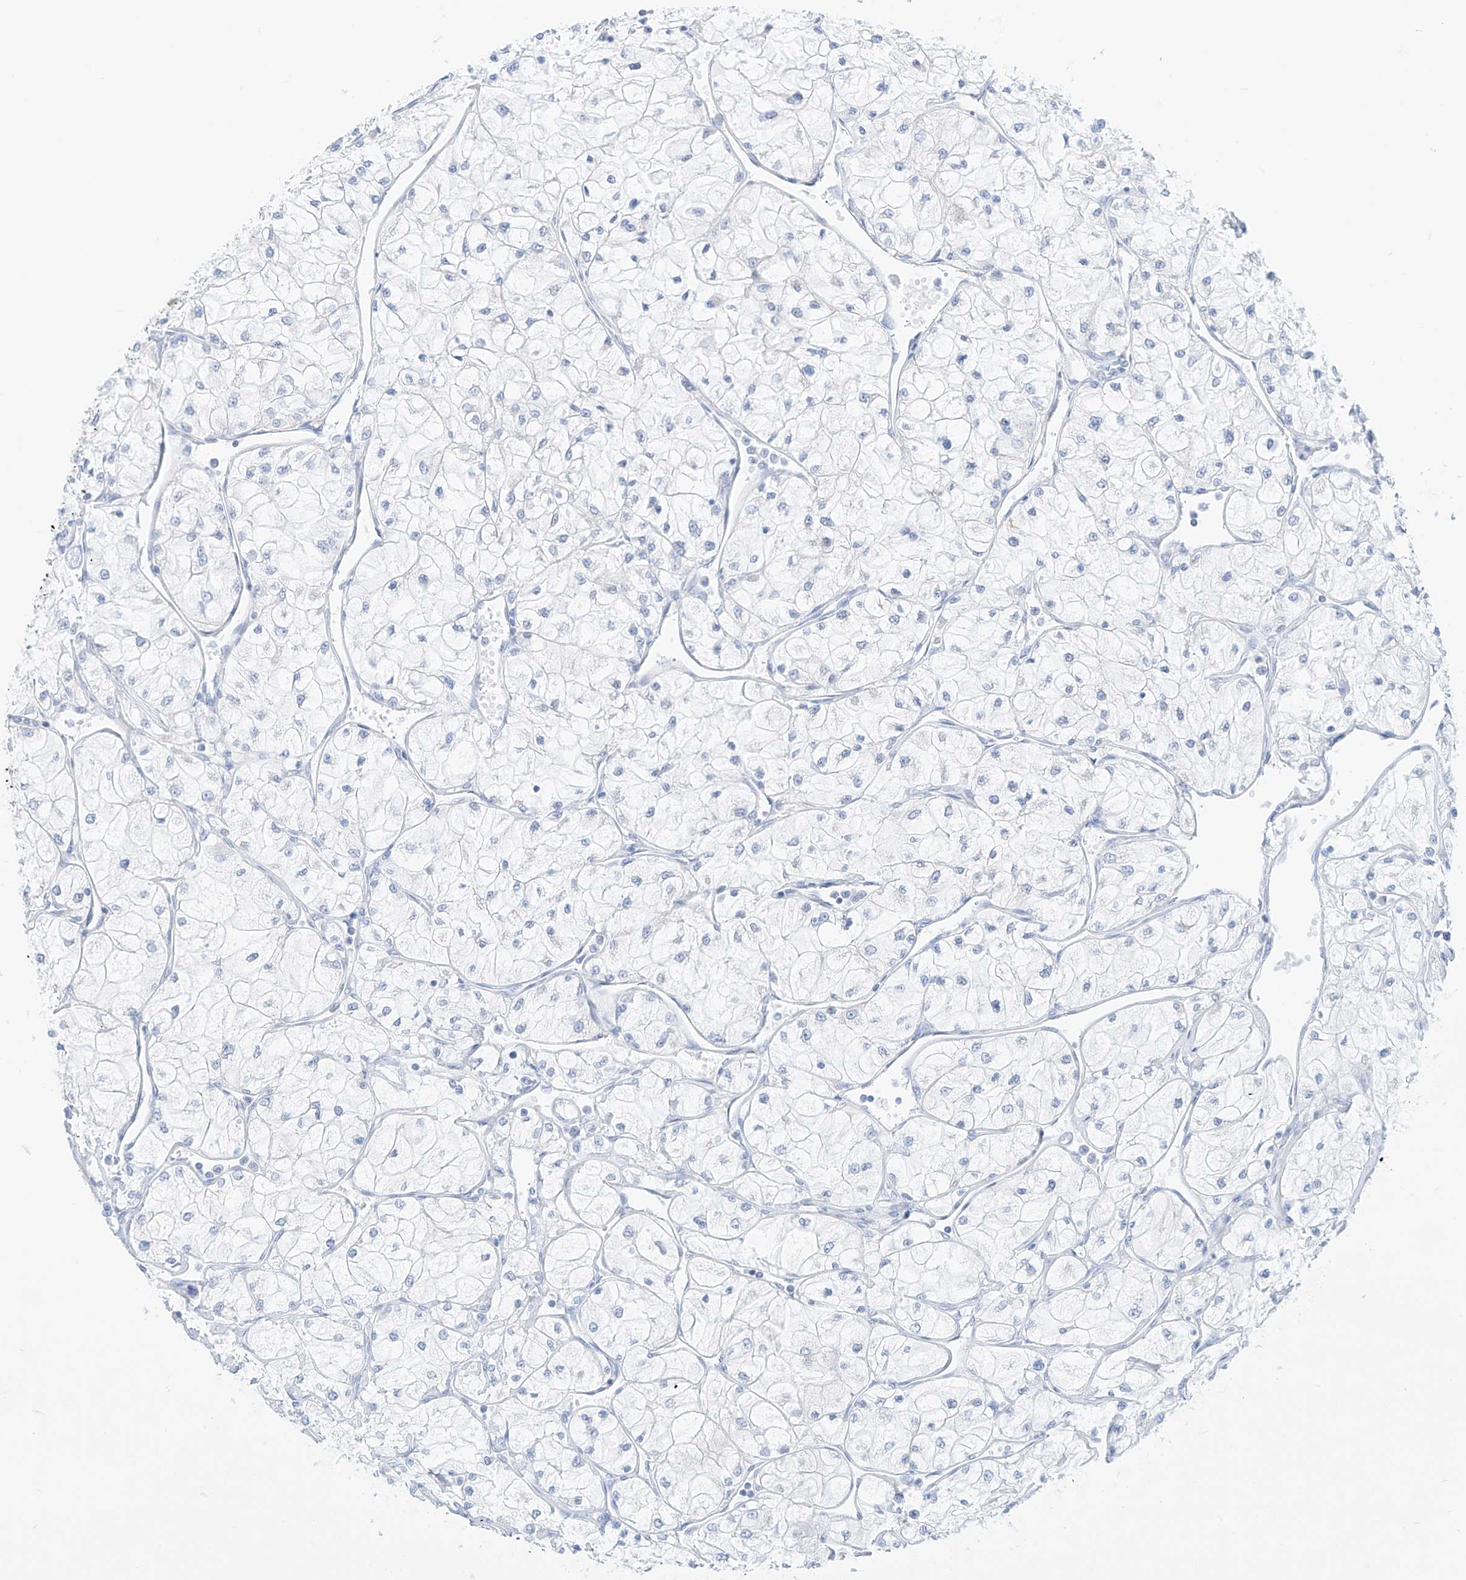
{"staining": {"intensity": "negative", "quantity": "none", "location": "none"}, "tissue": "renal cancer", "cell_type": "Tumor cells", "image_type": "cancer", "snomed": [{"axis": "morphology", "description": "Adenocarcinoma, NOS"}, {"axis": "topography", "description": "Kidney"}], "caption": "The immunohistochemistry (IHC) histopathology image has no significant expression in tumor cells of adenocarcinoma (renal) tissue.", "gene": "SLC26A3", "patient": {"sex": "male", "age": 80}}